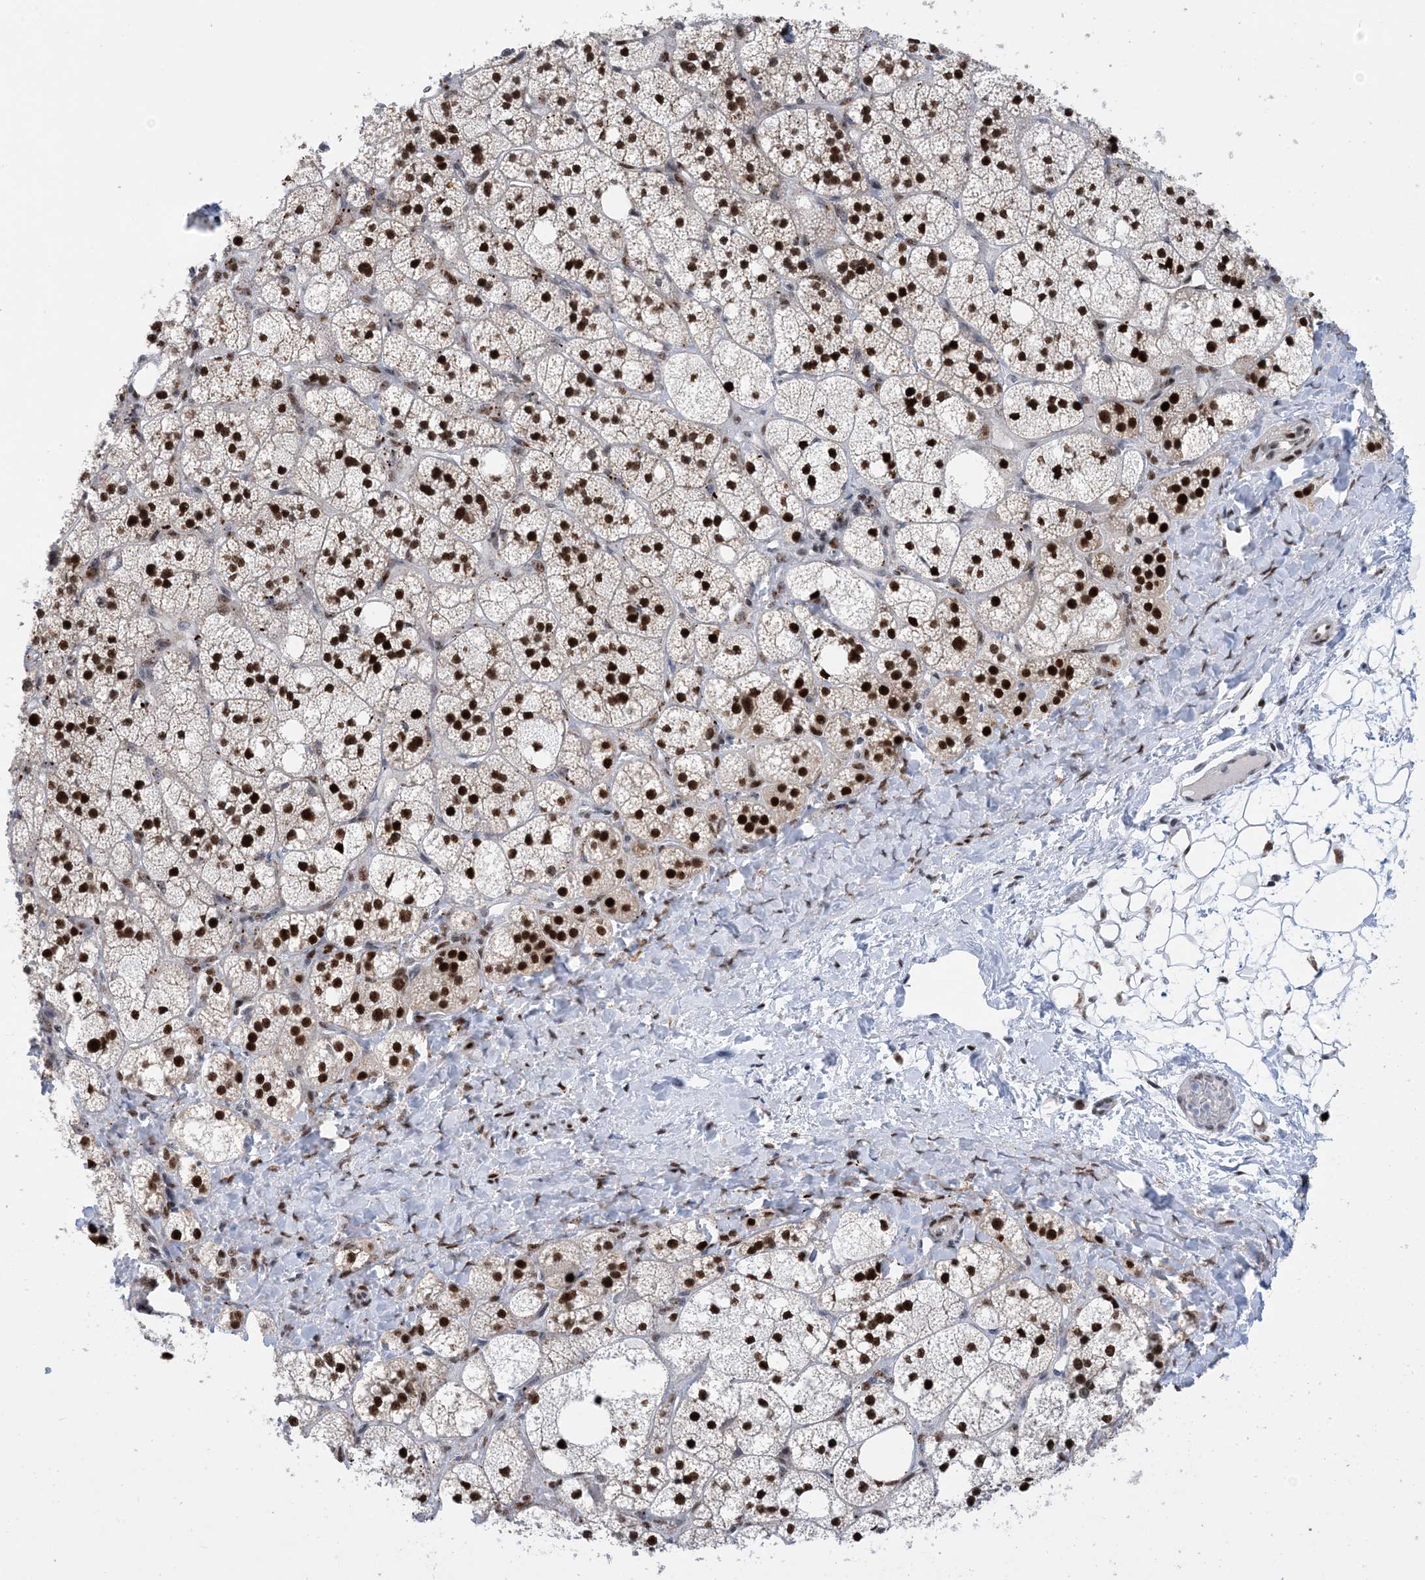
{"staining": {"intensity": "strong", "quantity": ">75%", "location": "nuclear"}, "tissue": "adrenal gland", "cell_type": "Glandular cells", "image_type": "normal", "snomed": [{"axis": "morphology", "description": "Normal tissue, NOS"}, {"axis": "topography", "description": "Adrenal gland"}], "caption": "An image of human adrenal gland stained for a protein displays strong nuclear brown staining in glandular cells. (Stains: DAB in brown, nuclei in blue, Microscopy: brightfield microscopy at high magnification).", "gene": "TSPYL1", "patient": {"sex": "male", "age": 61}}